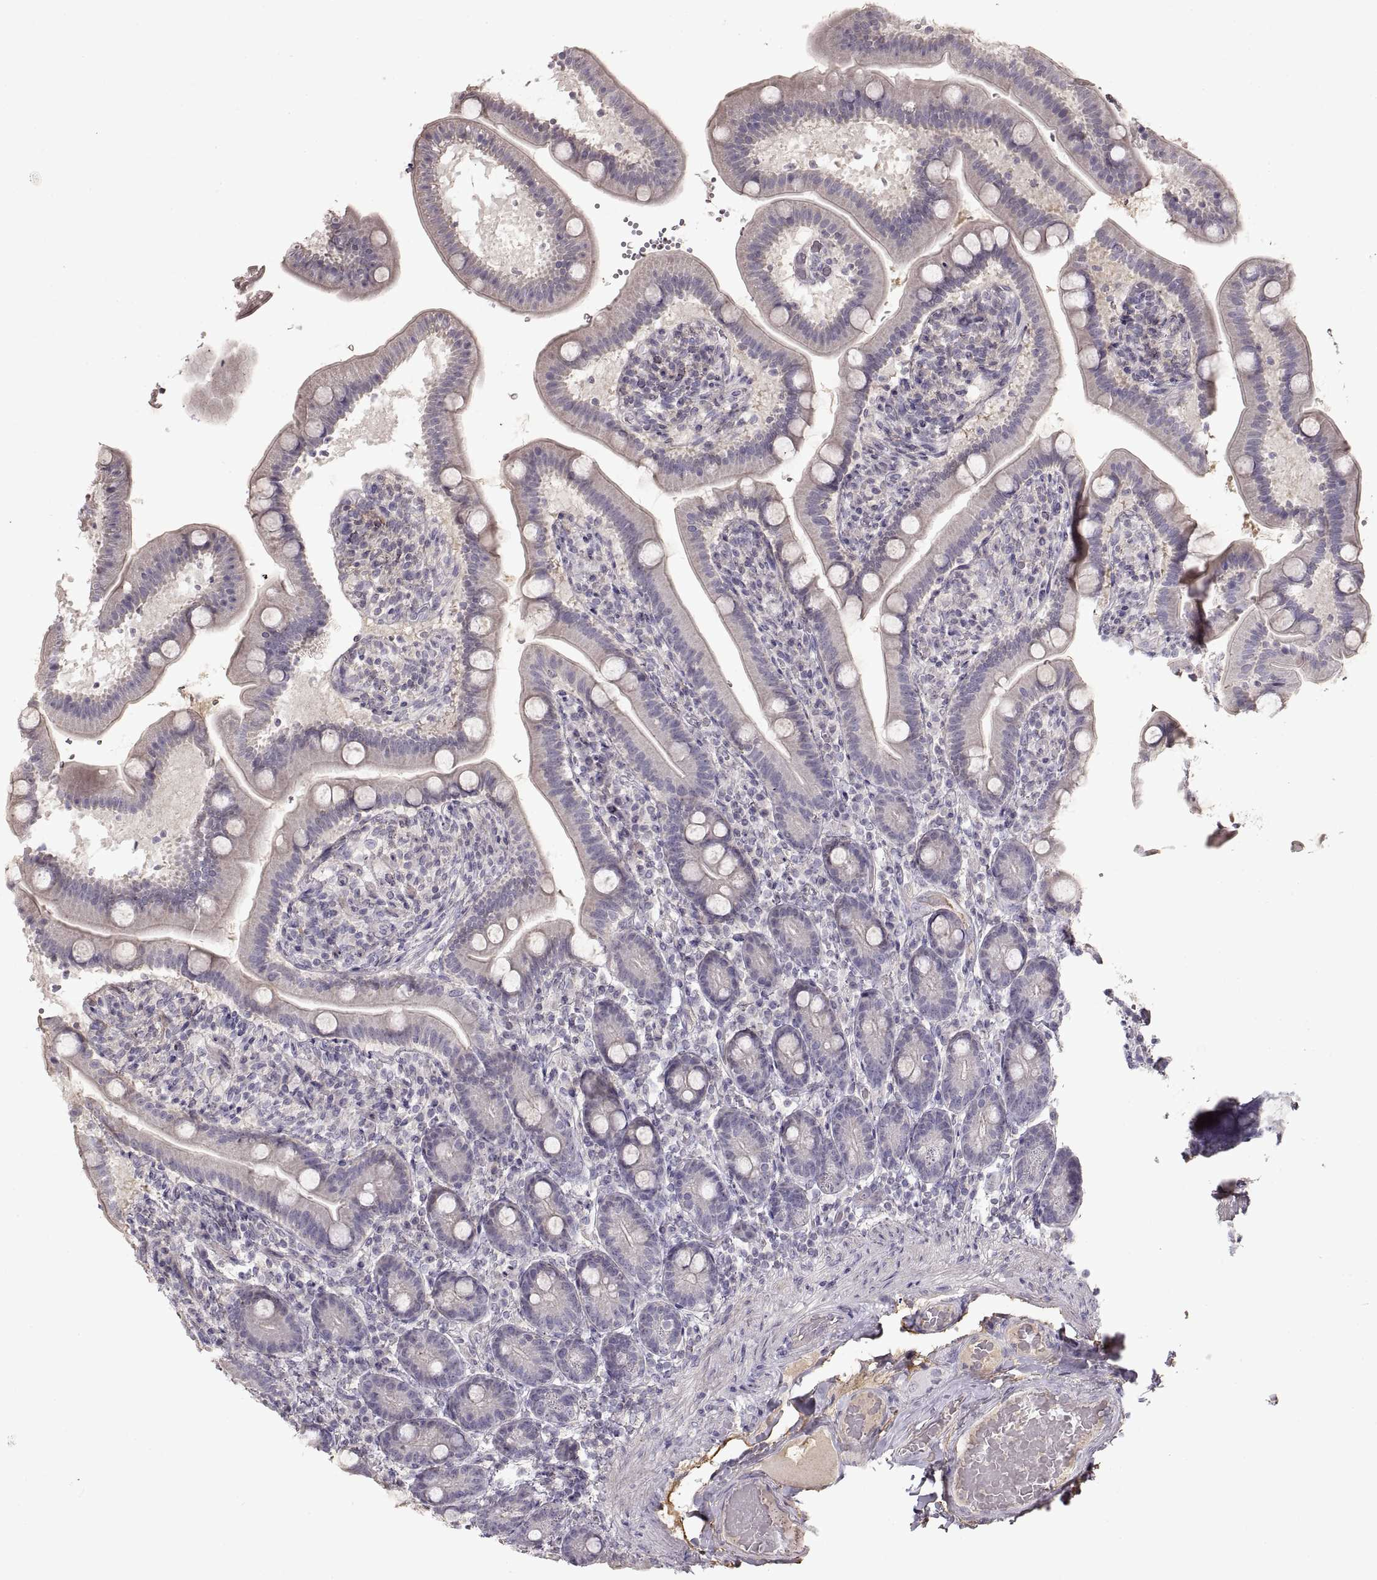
{"staining": {"intensity": "negative", "quantity": "none", "location": "none"}, "tissue": "small intestine", "cell_type": "Glandular cells", "image_type": "normal", "snomed": [{"axis": "morphology", "description": "Normal tissue, NOS"}, {"axis": "topography", "description": "Small intestine"}], "caption": "DAB (3,3'-diaminobenzidine) immunohistochemical staining of unremarkable human small intestine exhibits no significant expression in glandular cells.", "gene": "ADAM11", "patient": {"sex": "male", "age": 66}}